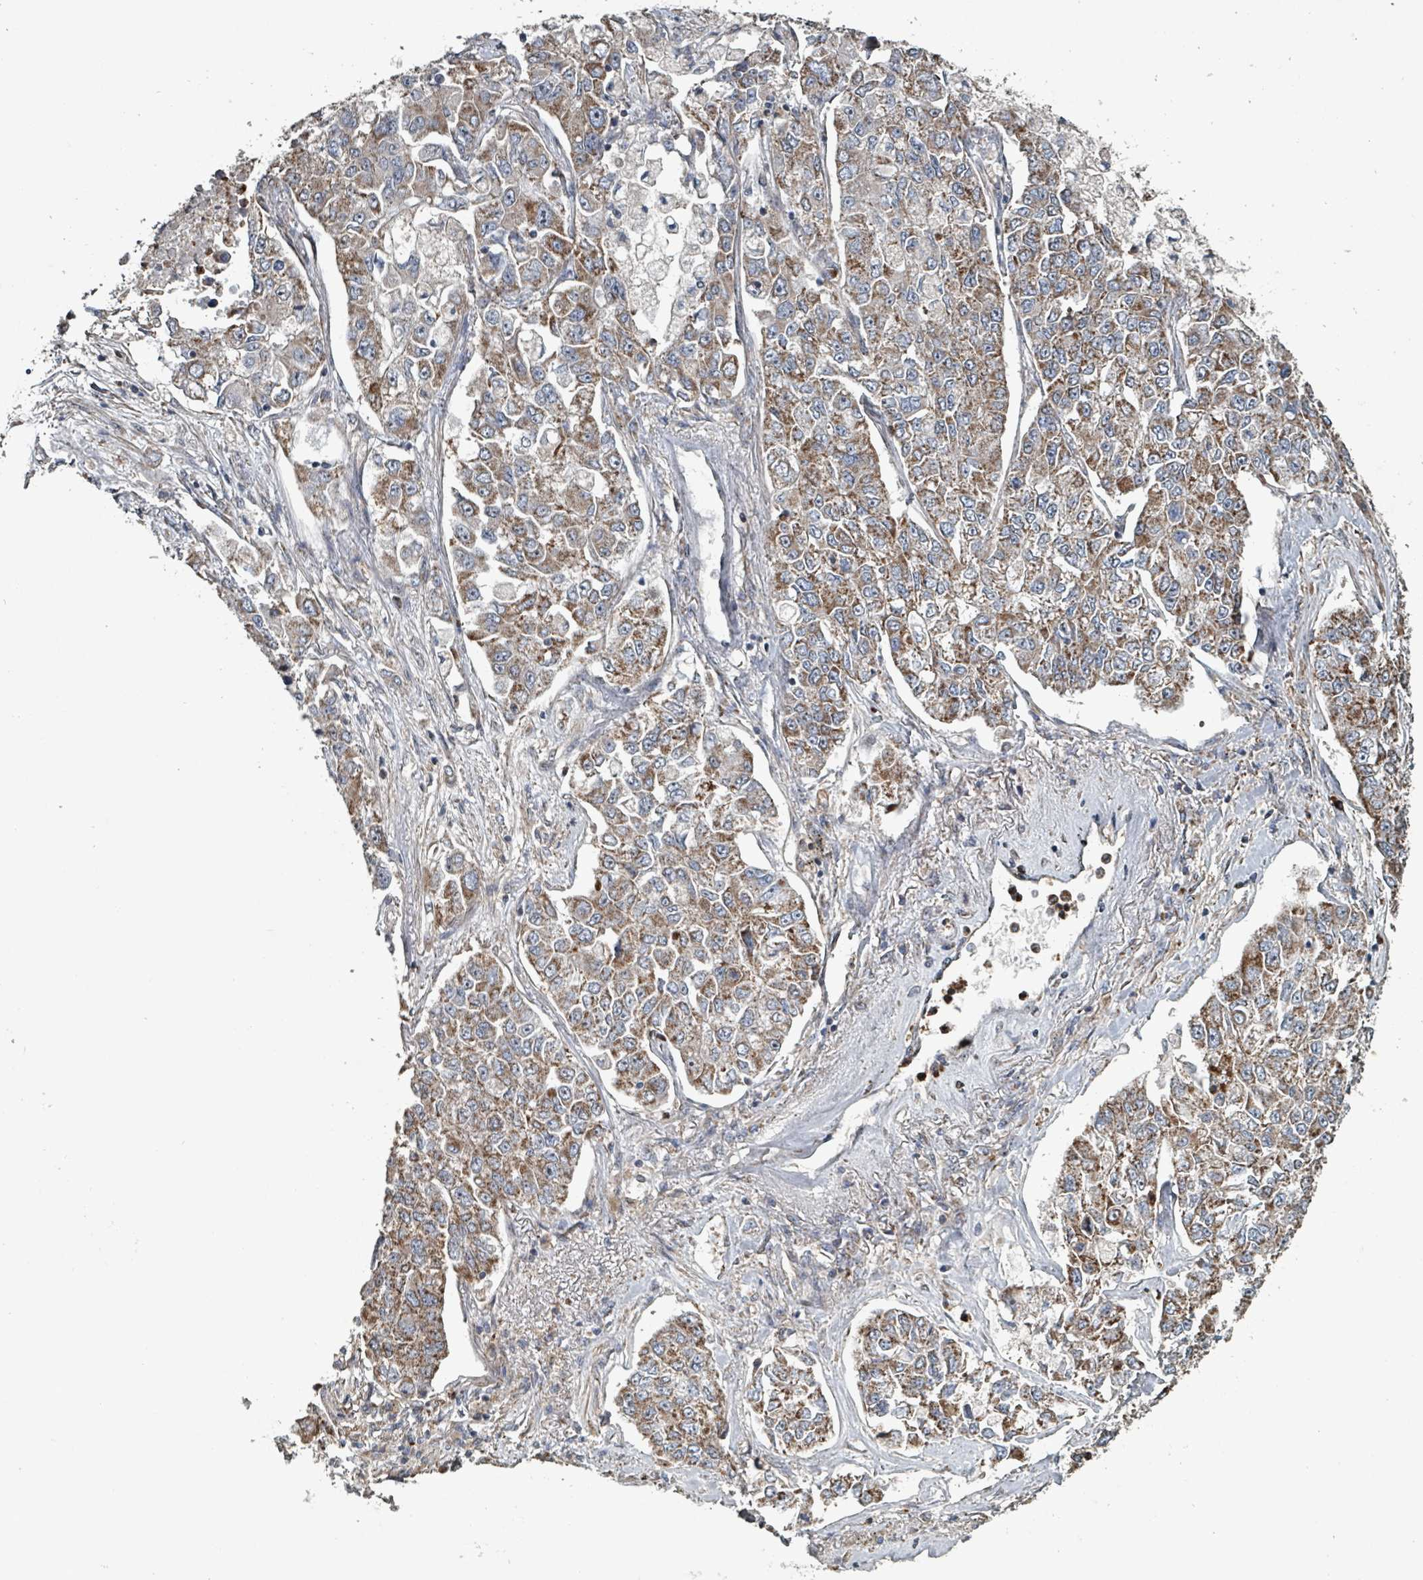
{"staining": {"intensity": "moderate", "quantity": ">75%", "location": "cytoplasmic/membranous"}, "tissue": "lung cancer", "cell_type": "Tumor cells", "image_type": "cancer", "snomed": [{"axis": "morphology", "description": "Adenocarcinoma, NOS"}, {"axis": "topography", "description": "Lung"}], "caption": "Protein positivity by immunohistochemistry (IHC) exhibits moderate cytoplasmic/membranous expression in about >75% of tumor cells in lung cancer (adenocarcinoma).", "gene": "MRPL4", "patient": {"sex": "male", "age": 49}}